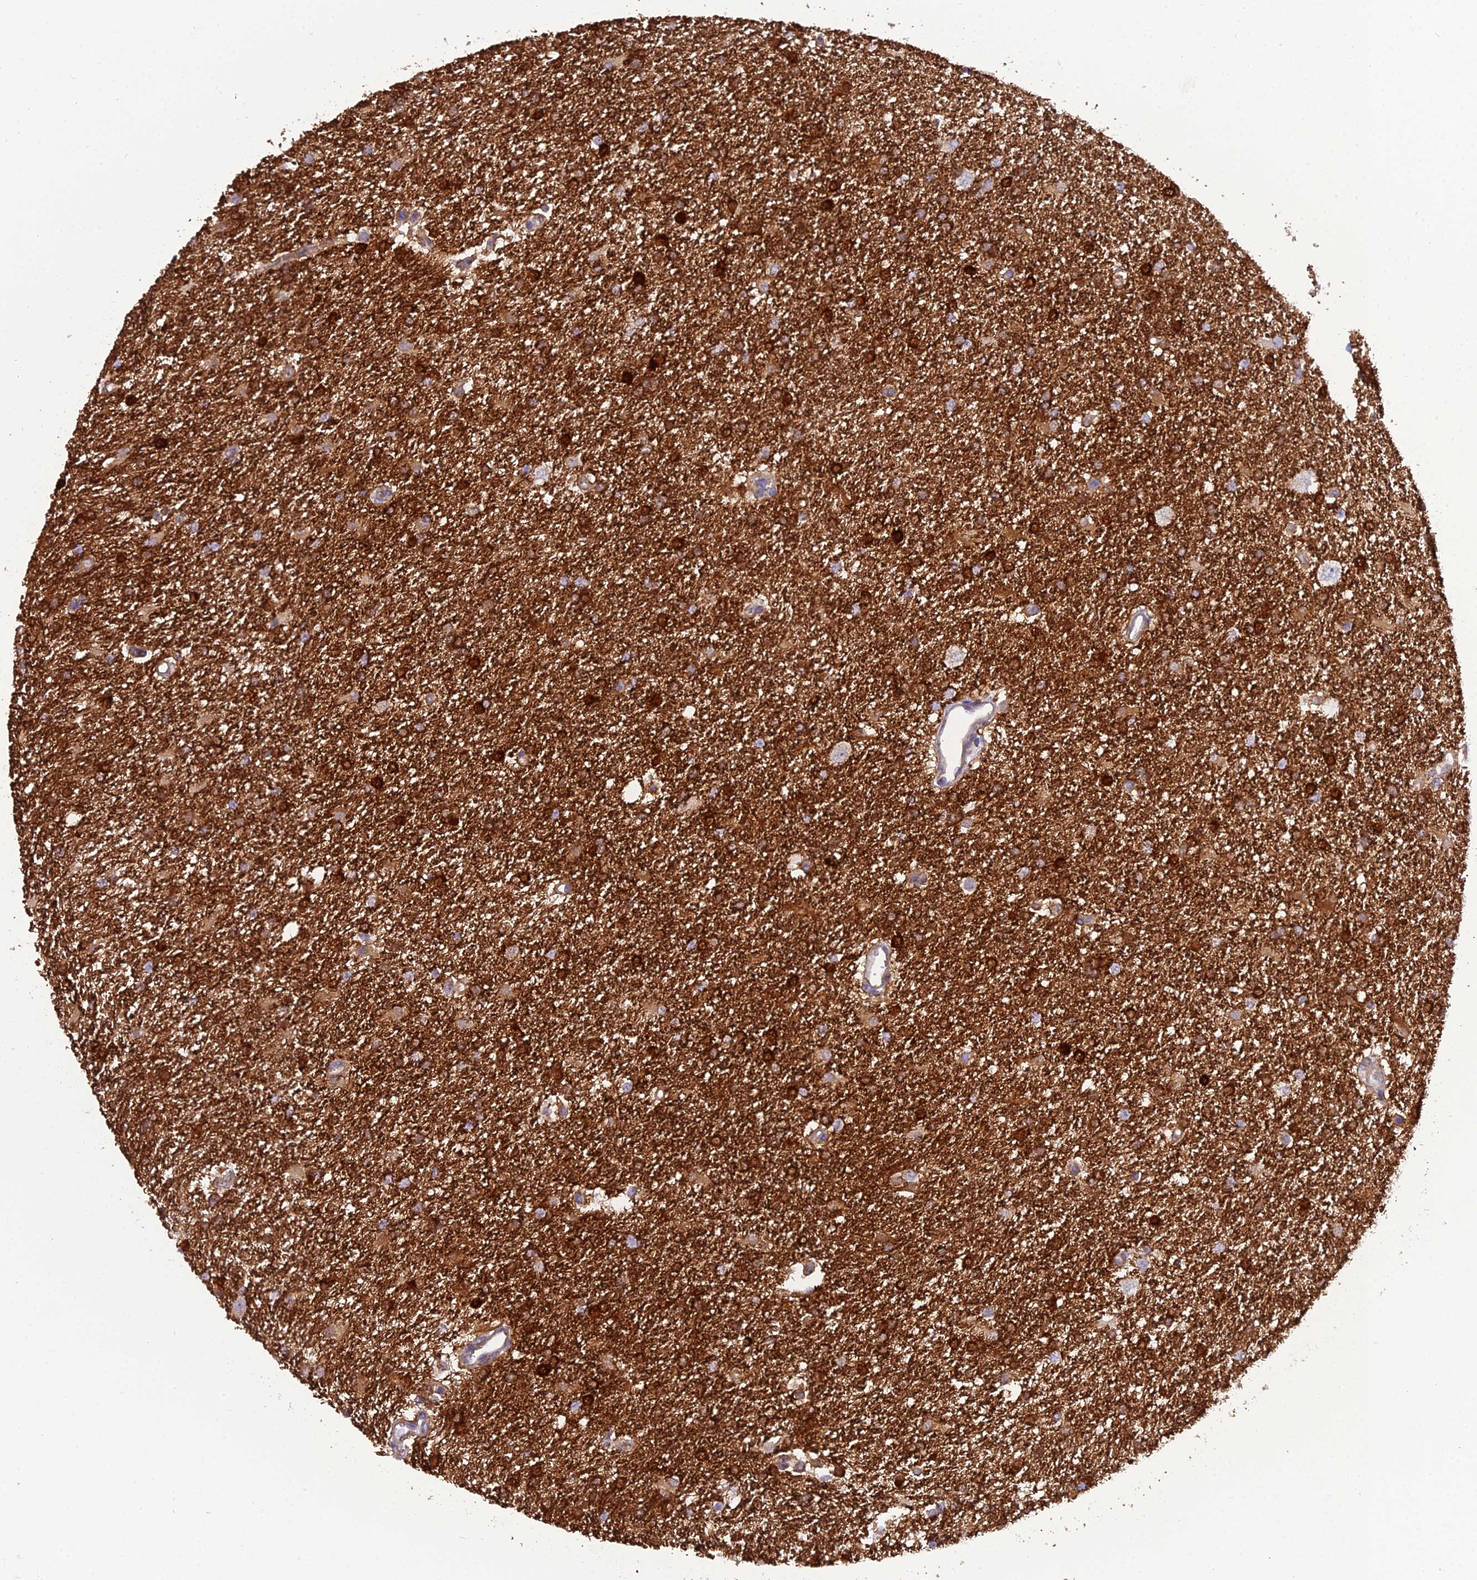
{"staining": {"intensity": "moderate", "quantity": "25%-75%", "location": "cytoplasmic/membranous,nuclear"}, "tissue": "glioma", "cell_type": "Tumor cells", "image_type": "cancer", "snomed": [{"axis": "morphology", "description": "Glioma, malignant, Low grade"}, {"axis": "topography", "description": "Brain"}], "caption": "Protein analysis of malignant glioma (low-grade) tissue displays moderate cytoplasmic/membranous and nuclear positivity in approximately 25%-75% of tumor cells.", "gene": "GPD1", "patient": {"sex": "male", "age": 66}}